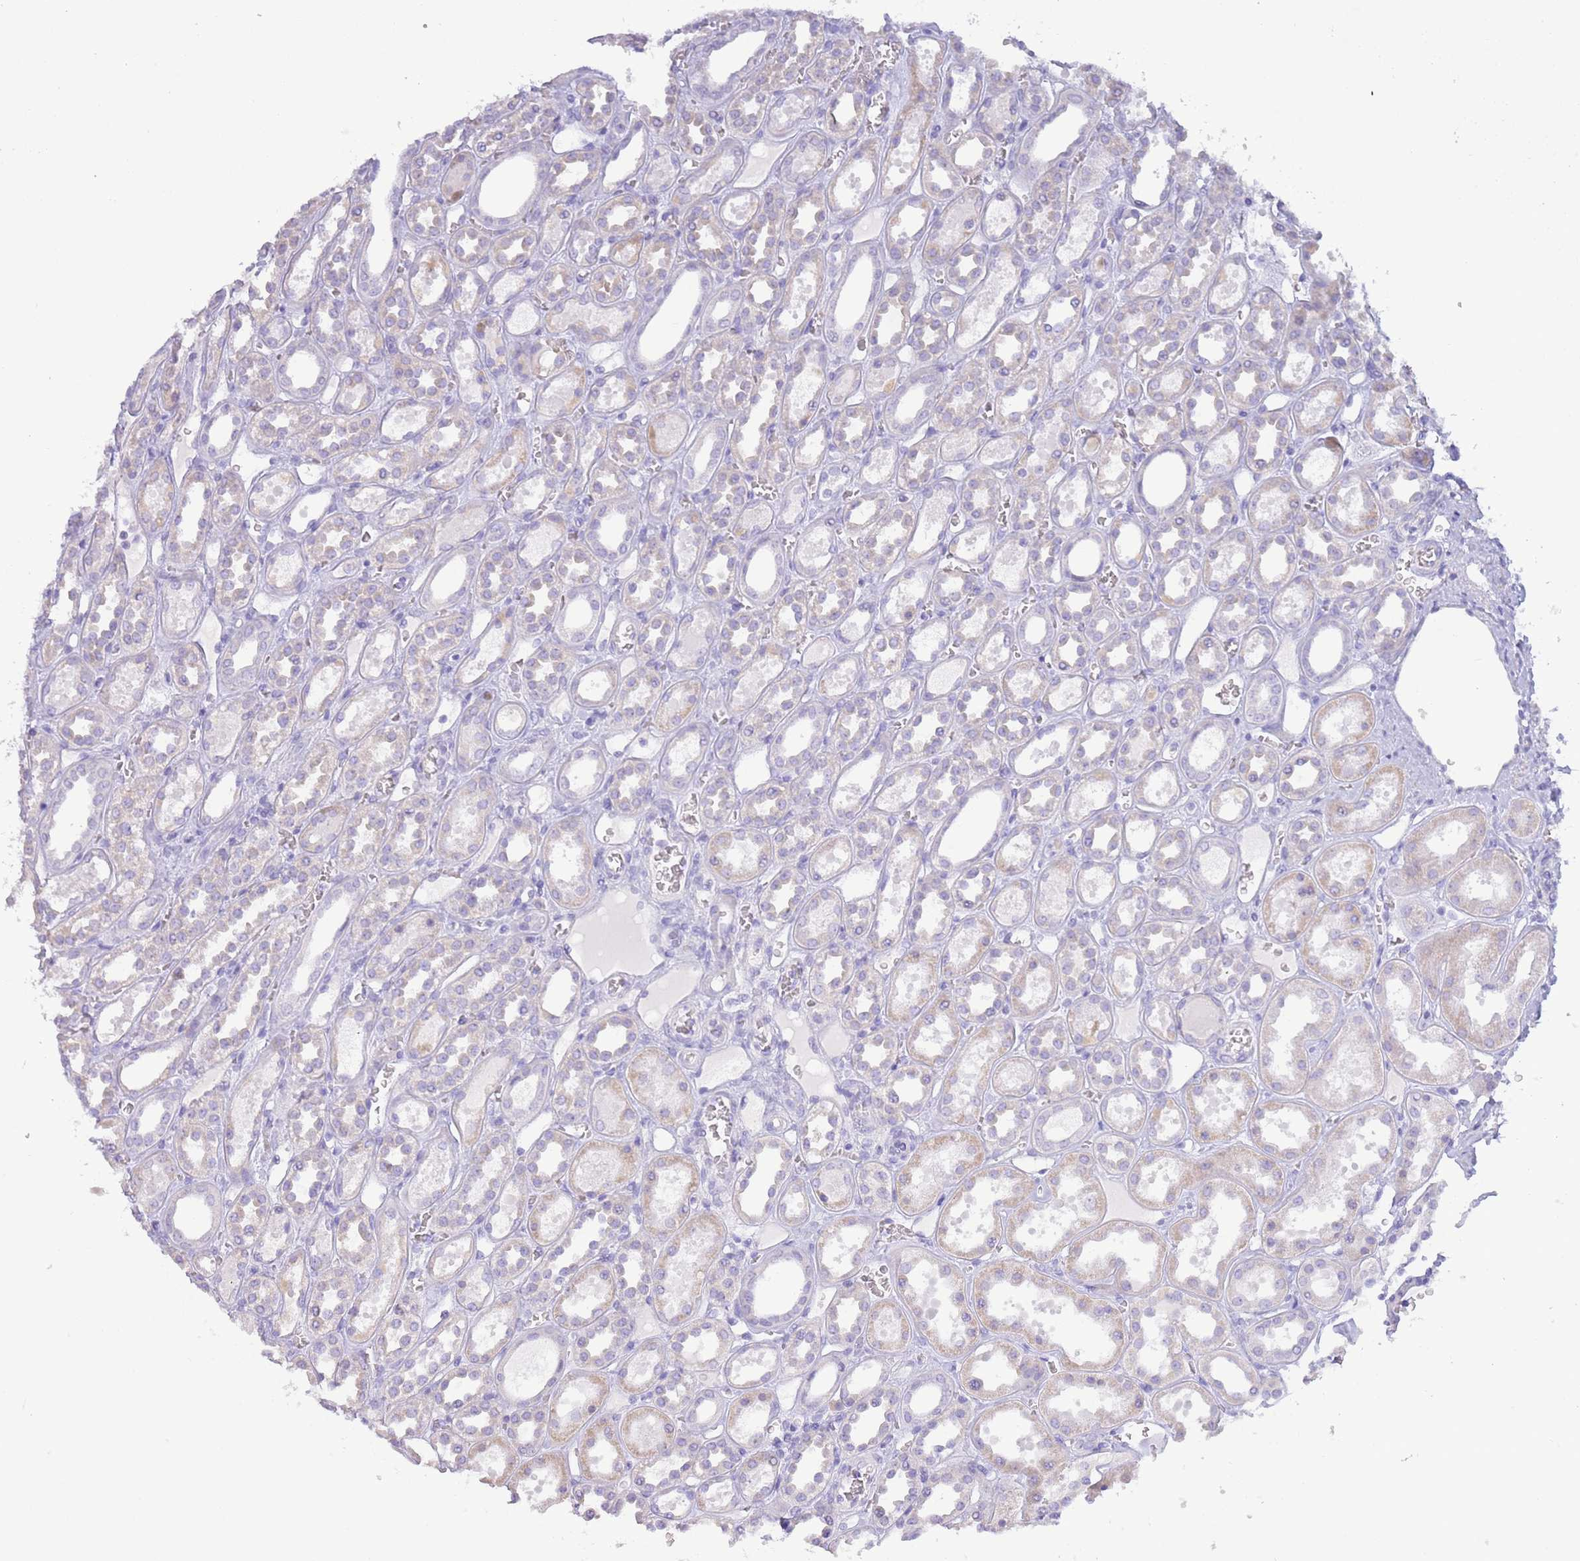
{"staining": {"intensity": "negative", "quantity": "none", "location": "none"}, "tissue": "kidney", "cell_type": "Cells in glomeruli", "image_type": "normal", "snomed": [{"axis": "morphology", "description": "Normal tissue, NOS"}, {"axis": "topography", "description": "Kidney"}], "caption": "High power microscopy histopathology image of an immunohistochemistry histopathology image of unremarkable kidney, revealing no significant expression in cells in glomeruli.", "gene": "ACR", "patient": {"sex": "female", "age": 41}}